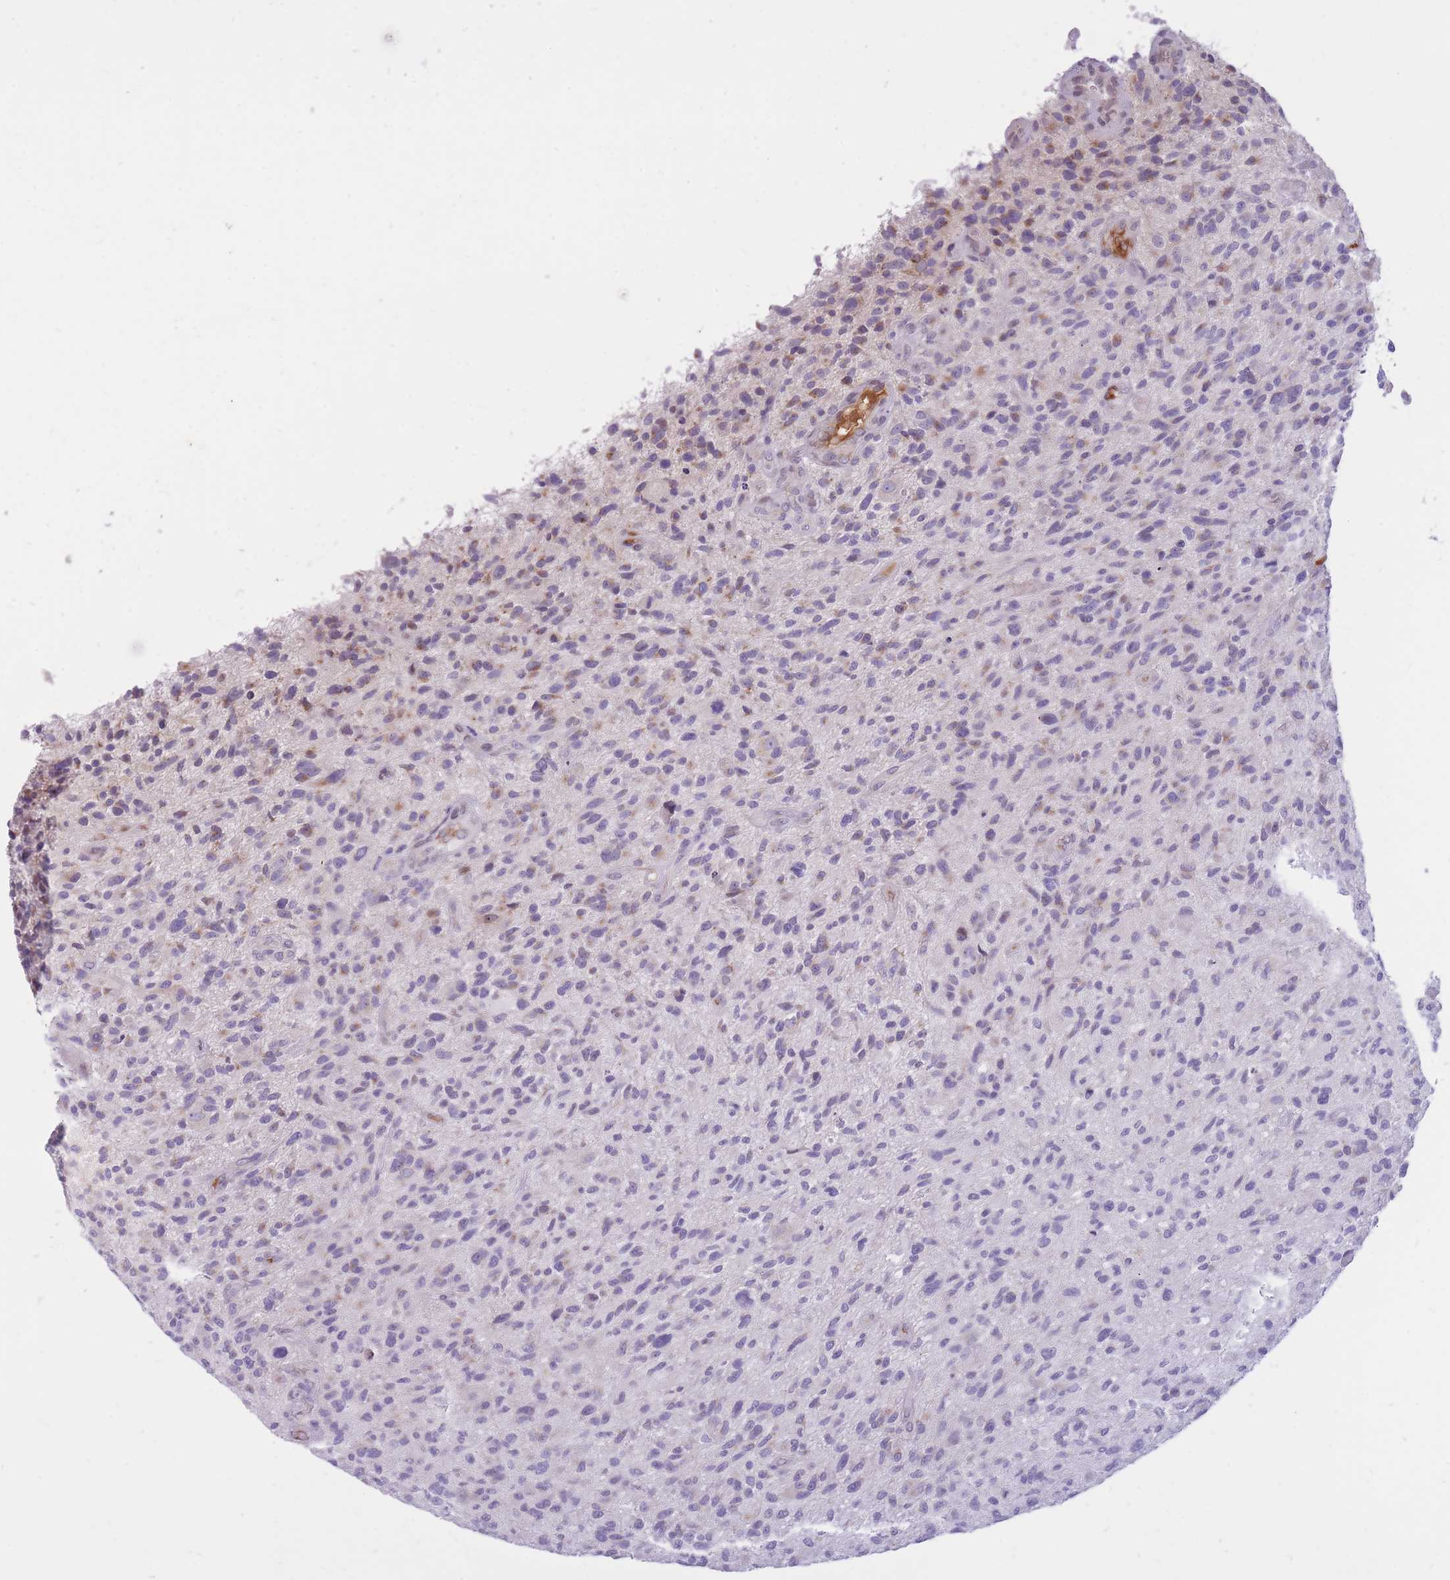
{"staining": {"intensity": "negative", "quantity": "none", "location": "none"}, "tissue": "glioma", "cell_type": "Tumor cells", "image_type": "cancer", "snomed": [{"axis": "morphology", "description": "Glioma, malignant, High grade"}, {"axis": "topography", "description": "Brain"}], "caption": "There is no significant staining in tumor cells of glioma.", "gene": "HOOK2", "patient": {"sex": "male", "age": 47}}